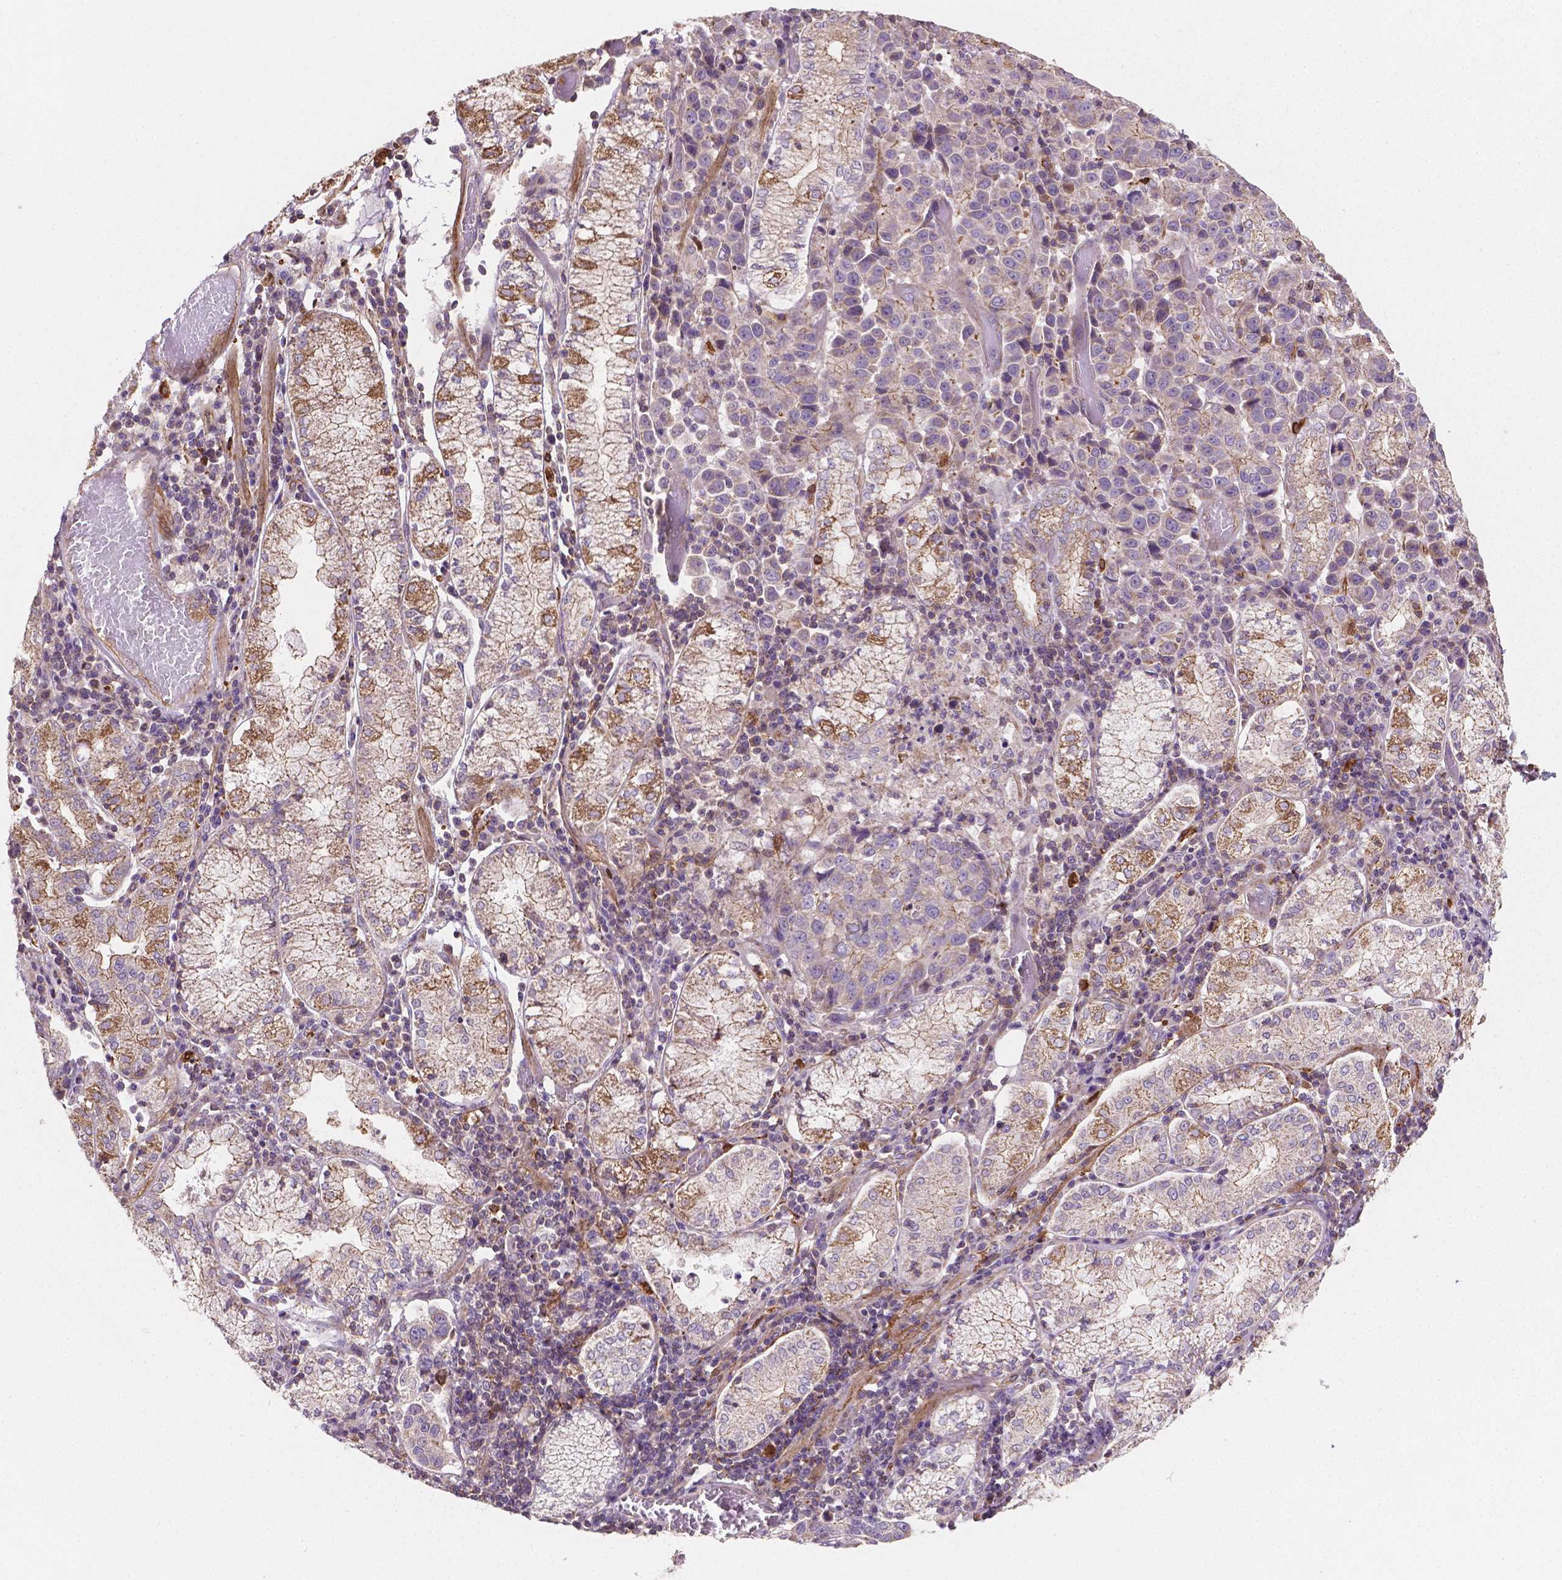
{"staining": {"intensity": "negative", "quantity": "none", "location": "none"}, "tissue": "stomach cancer", "cell_type": "Tumor cells", "image_type": "cancer", "snomed": [{"axis": "morphology", "description": "Adenocarcinoma, NOS"}, {"axis": "topography", "description": "Stomach"}], "caption": "Immunohistochemistry (IHC) micrograph of stomach cancer (adenocarcinoma) stained for a protein (brown), which demonstrates no staining in tumor cells. (DAB (3,3'-diaminobenzidine) immunohistochemistry (IHC) with hematoxylin counter stain).", "gene": "TCAF1", "patient": {"sex": "male", "age": 93}}